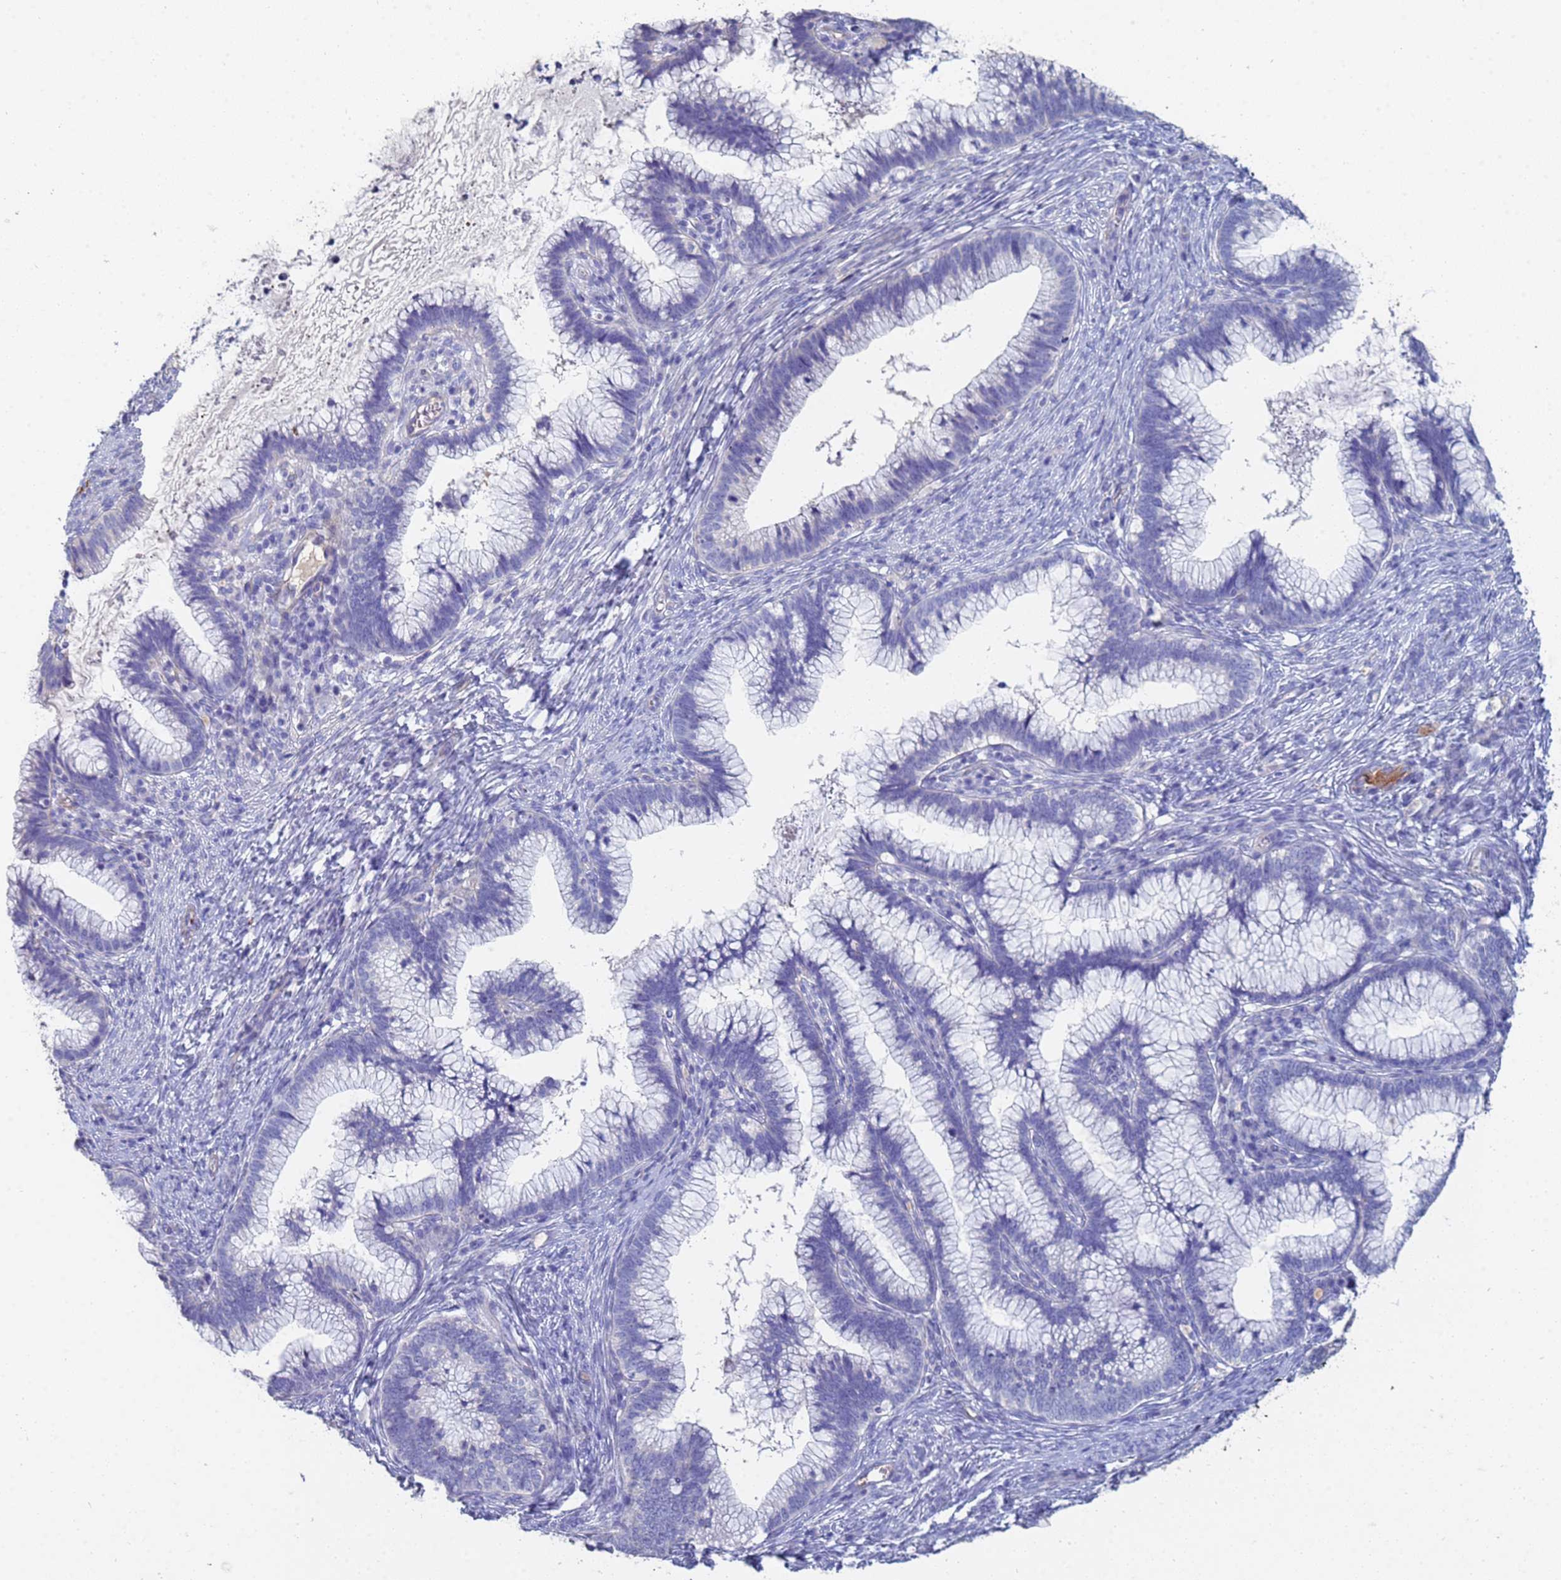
{"staining": {"intensity": "negative", "quantity": "none", "location": "none"}, "tissue": "cervical cancer", "cell_type": "Tumor cells", "image_type": "cancer", "snomed": [{"axis": "morphology", "description": "Adenocarcinoma, NOS"}, {"axis": "topography", "description": "Cervix"}], "caption": "The histopathology image displays no staining of tumor cells in cervical cancer.", "gene": "ABCA8", "patient": {"sex": "female", "age": 36}}